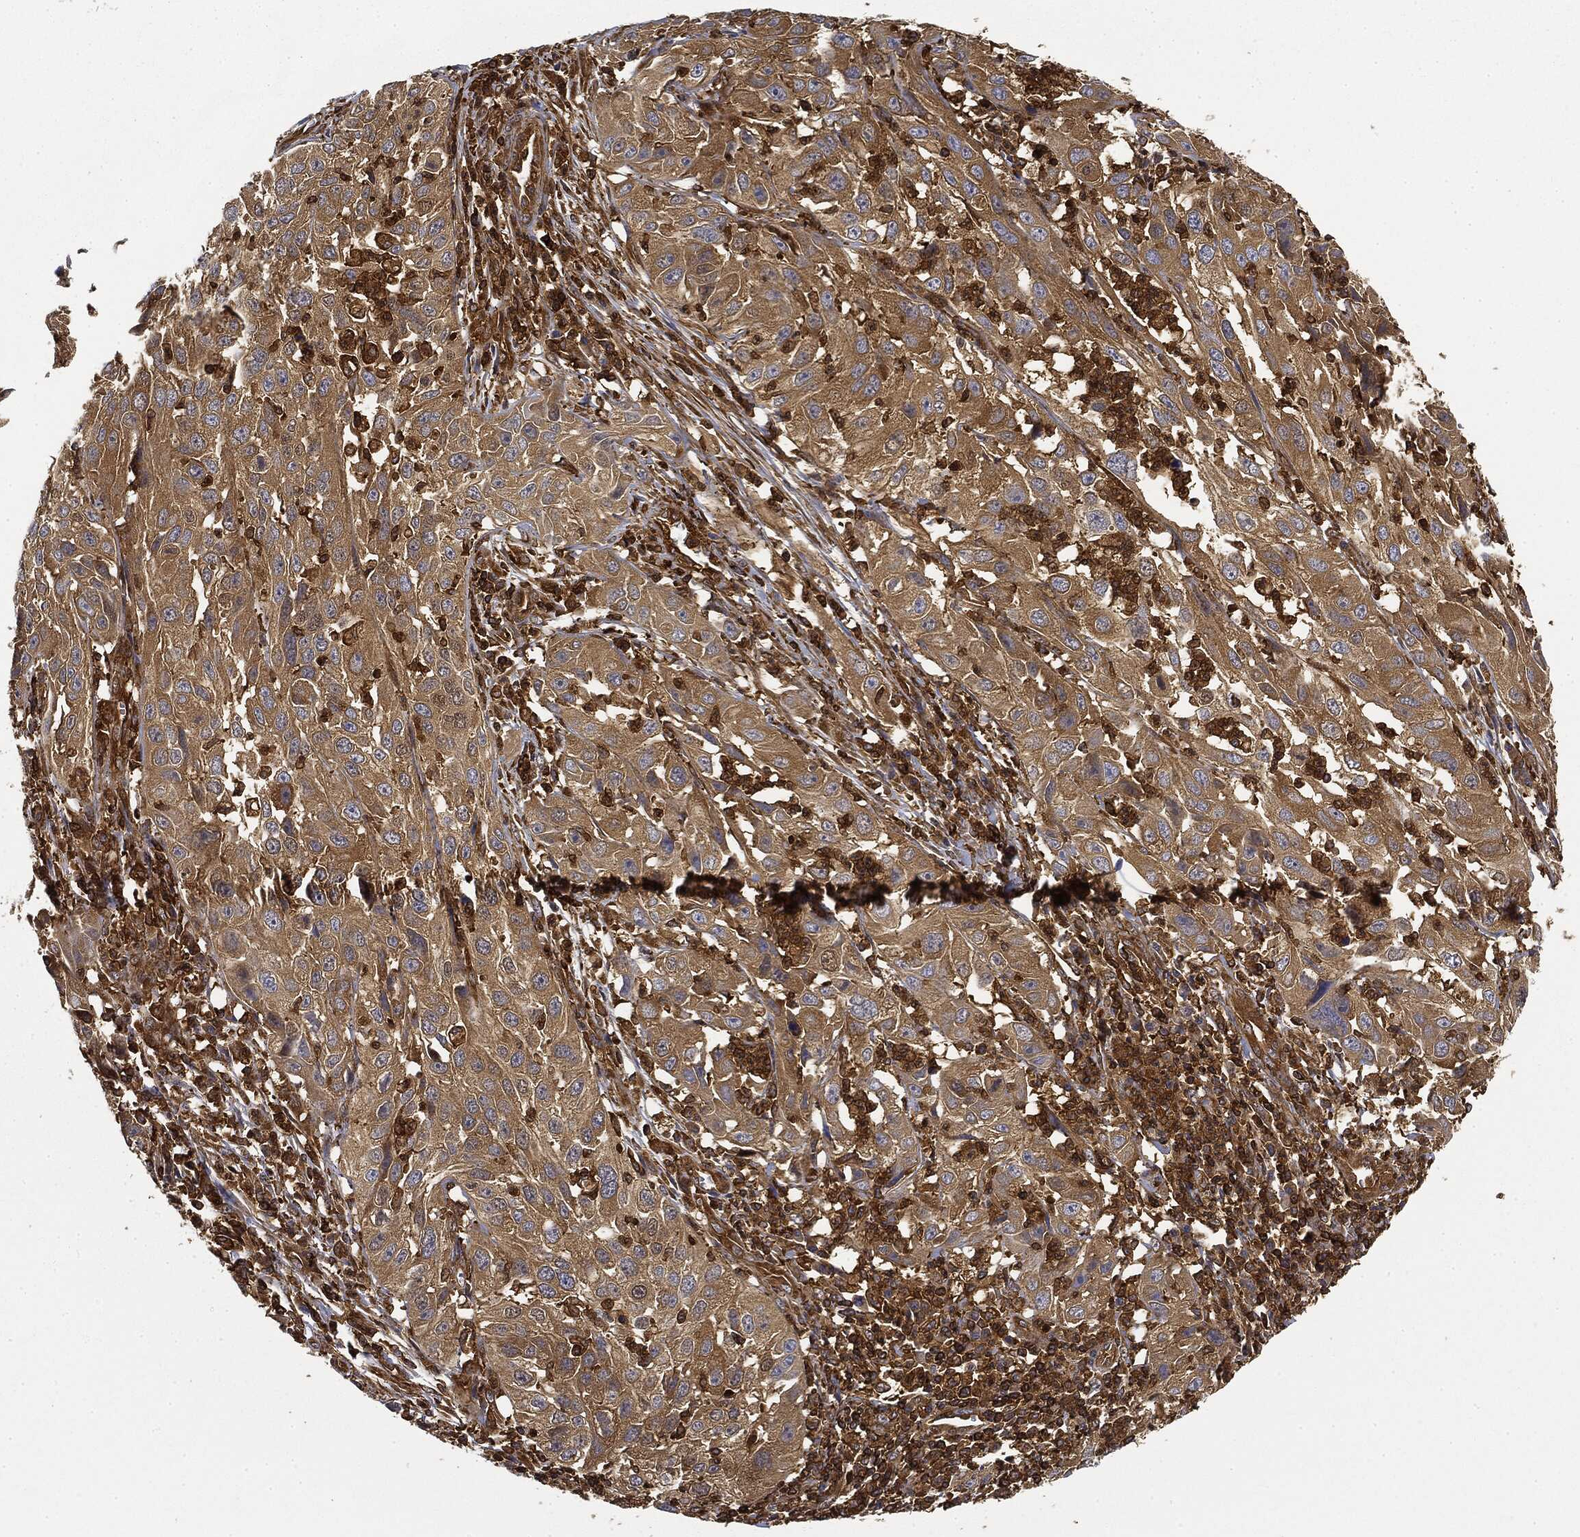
{"staining": {"intensity": "moderate", "quantity": "25%-75%", "location": "cytoplasmic/membranous"}, "tissue": "cervical cancer", "cell_type": "Tumor cells", "image_type": "cancer", "snomed": [{"axis": "morphology", "description": "Squamous cell carcinoma, NOS"}, {"axis": "topography", "description": "Cervix"}], "caption": "Protein expression analysis of human cervical cancer (squamous cell carcinoma) reveals moderate cytoplasmic/membranous staining in approximately 25%-75% of tumor cells.", "gene": "WDR1", "patient": {"sex": "female", "age": 32}}